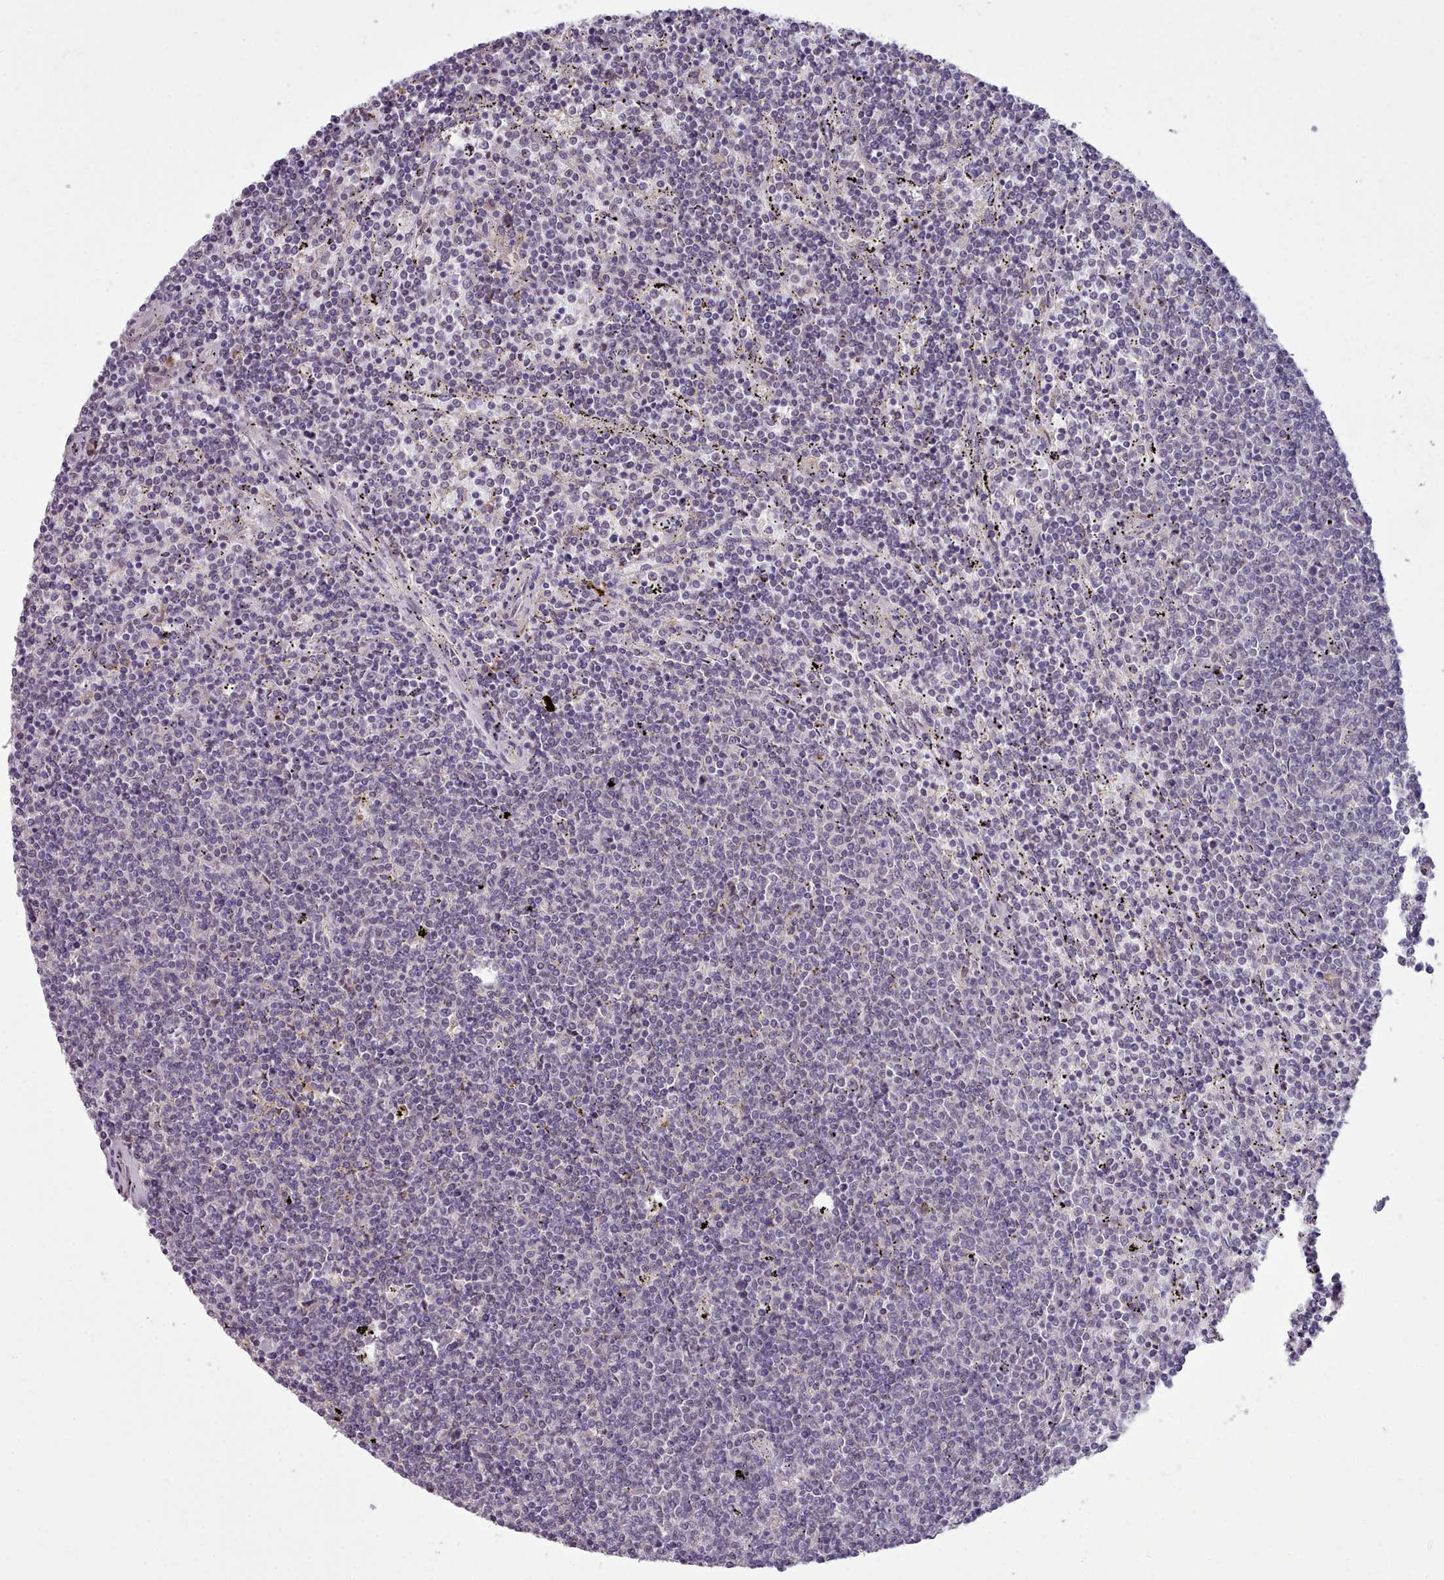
{"staining": {"intensity": "negative", "quantity": "none", "location": "none"}, "tissue": "lymphoma", "cell_type": "Tumor cells", "image_type": "cancer", "snomed": [{"axis": "morphology", "description": "Malignant lymphoma, non-Hodgkin's type, Low grade"}, {"axis": "topography", "description": "Spleen"}], "caption": "This is an immunohistochemistry histopathology image of human lymphoma. There is no expression in tumor cells.", "gene": "DPF1", "patient": {"sex": "female", "age": 50}}